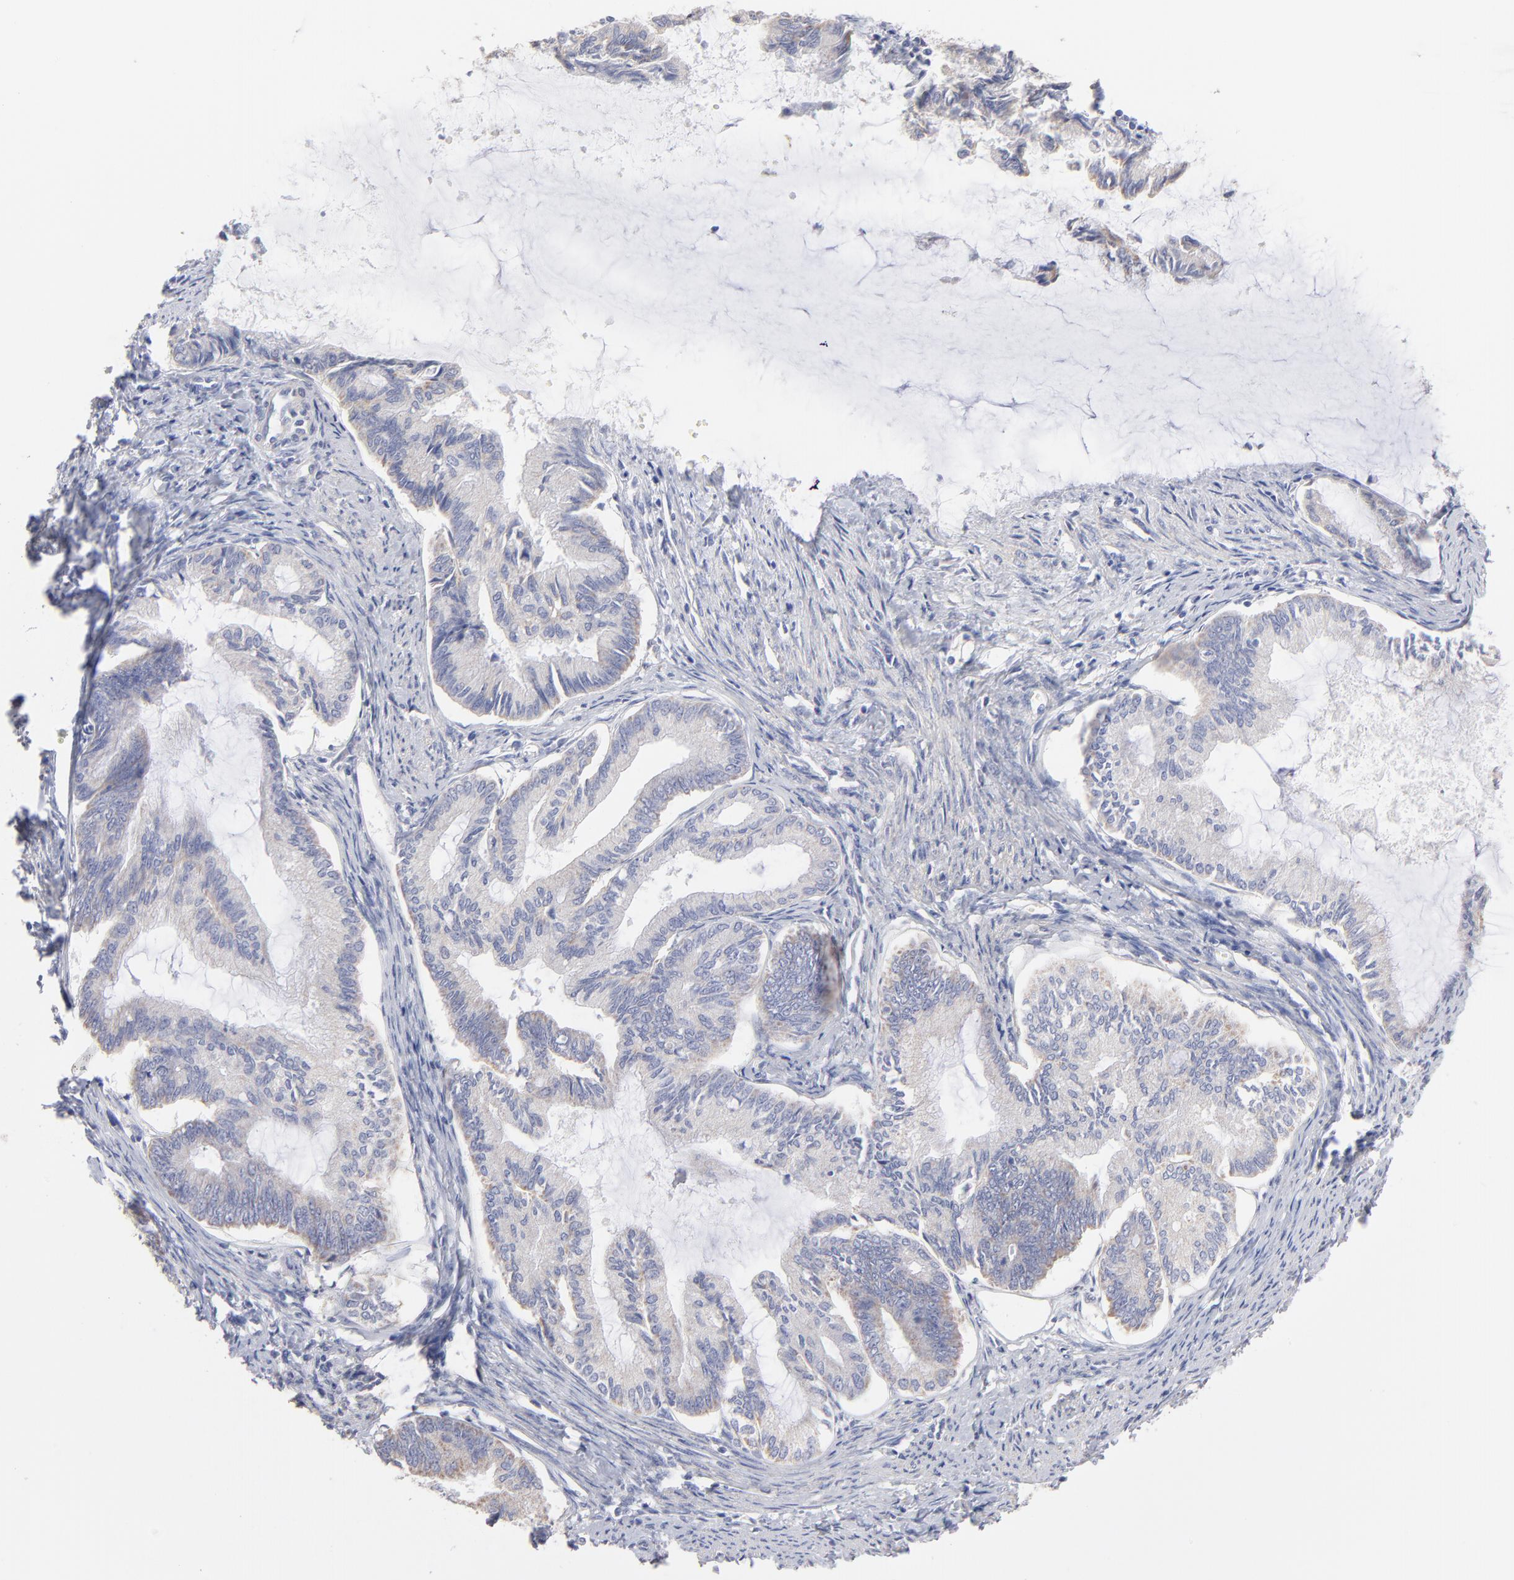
{"staining": {"intensity": "weak", "quantity": "25%-75%", "location": "cytoplasmic/membranous"}, "tissue": "endometrial cancer", "cell_type": "Tumor cells", "image_type": "cancer", "snomed": [{"axis": "morphology", "description": "Adenocarcinoma, NOS"}, {"axis": "topography", "description": "Endometrium"}], "caption": "This micrograph exhibits IHC staining of human endometrial cancer, with low weak cytoplasmic/membranous expression in about 25%-75% of tumor cells.", "gene": "TST", "patient": {"sex": "female", "age": 86}}